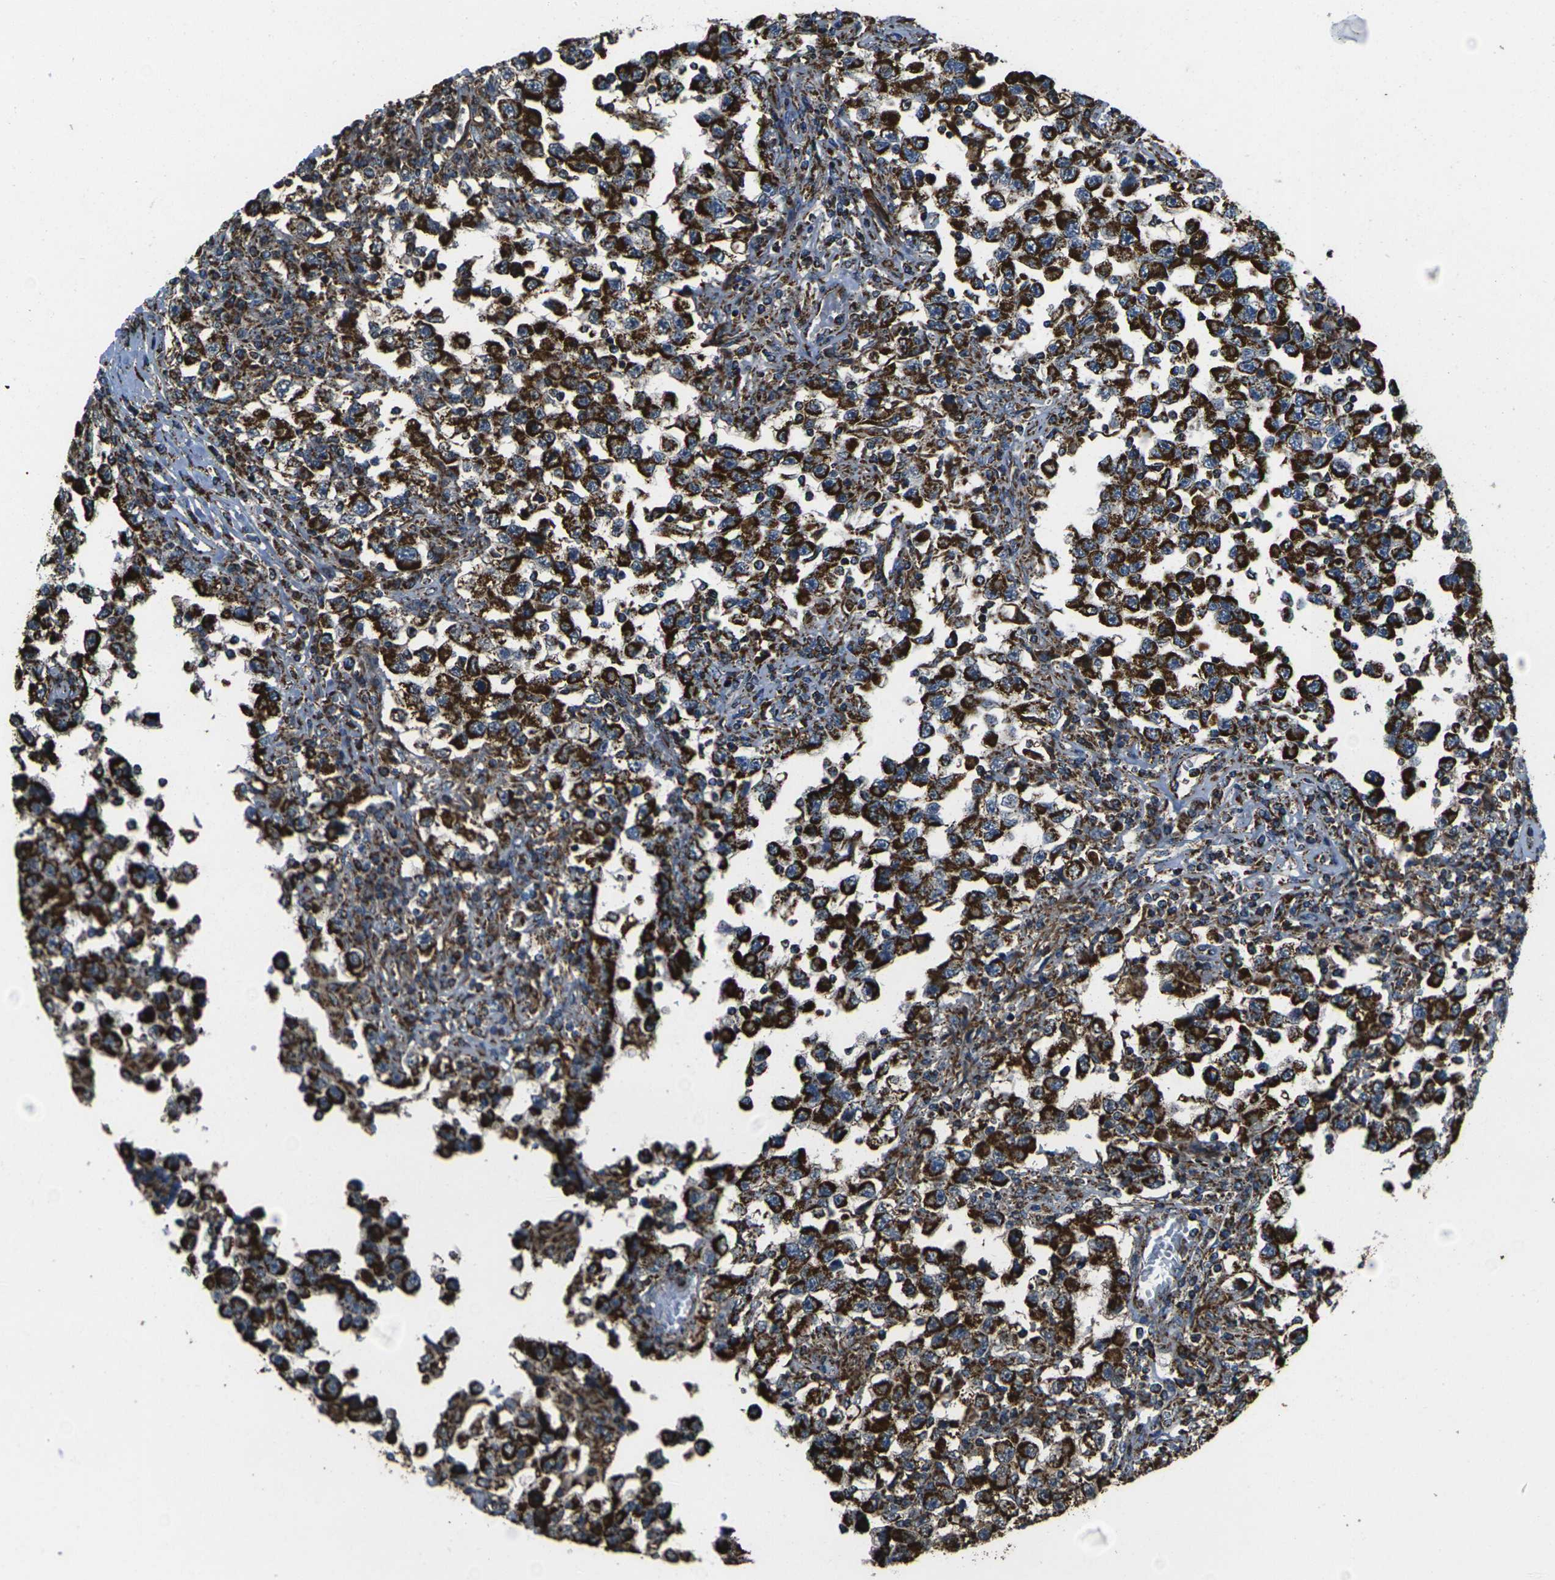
{"staining": {"intensity": "strong", "quantity": ">75%", "location": "cytoplasmic/membranous"}, "tissue": "testis cancer", "cell_type": "Tumor cells", "image_type": "cancer", "snomed": [{"axis": "morphology", "description": "Carcinoma, Embryonal, NOS"}, {"axis": "topography", "description": "Testis"}], "caption": "Strong cytoplasmic/membranous expression is seen in approximately >75% of tumor cells in testis embryonal carcinoma. (Brightfield microscopy of DAB IHC at high magnification).", "gene": "KLHL5", "patient": {"sex": "male", "age": 21}}